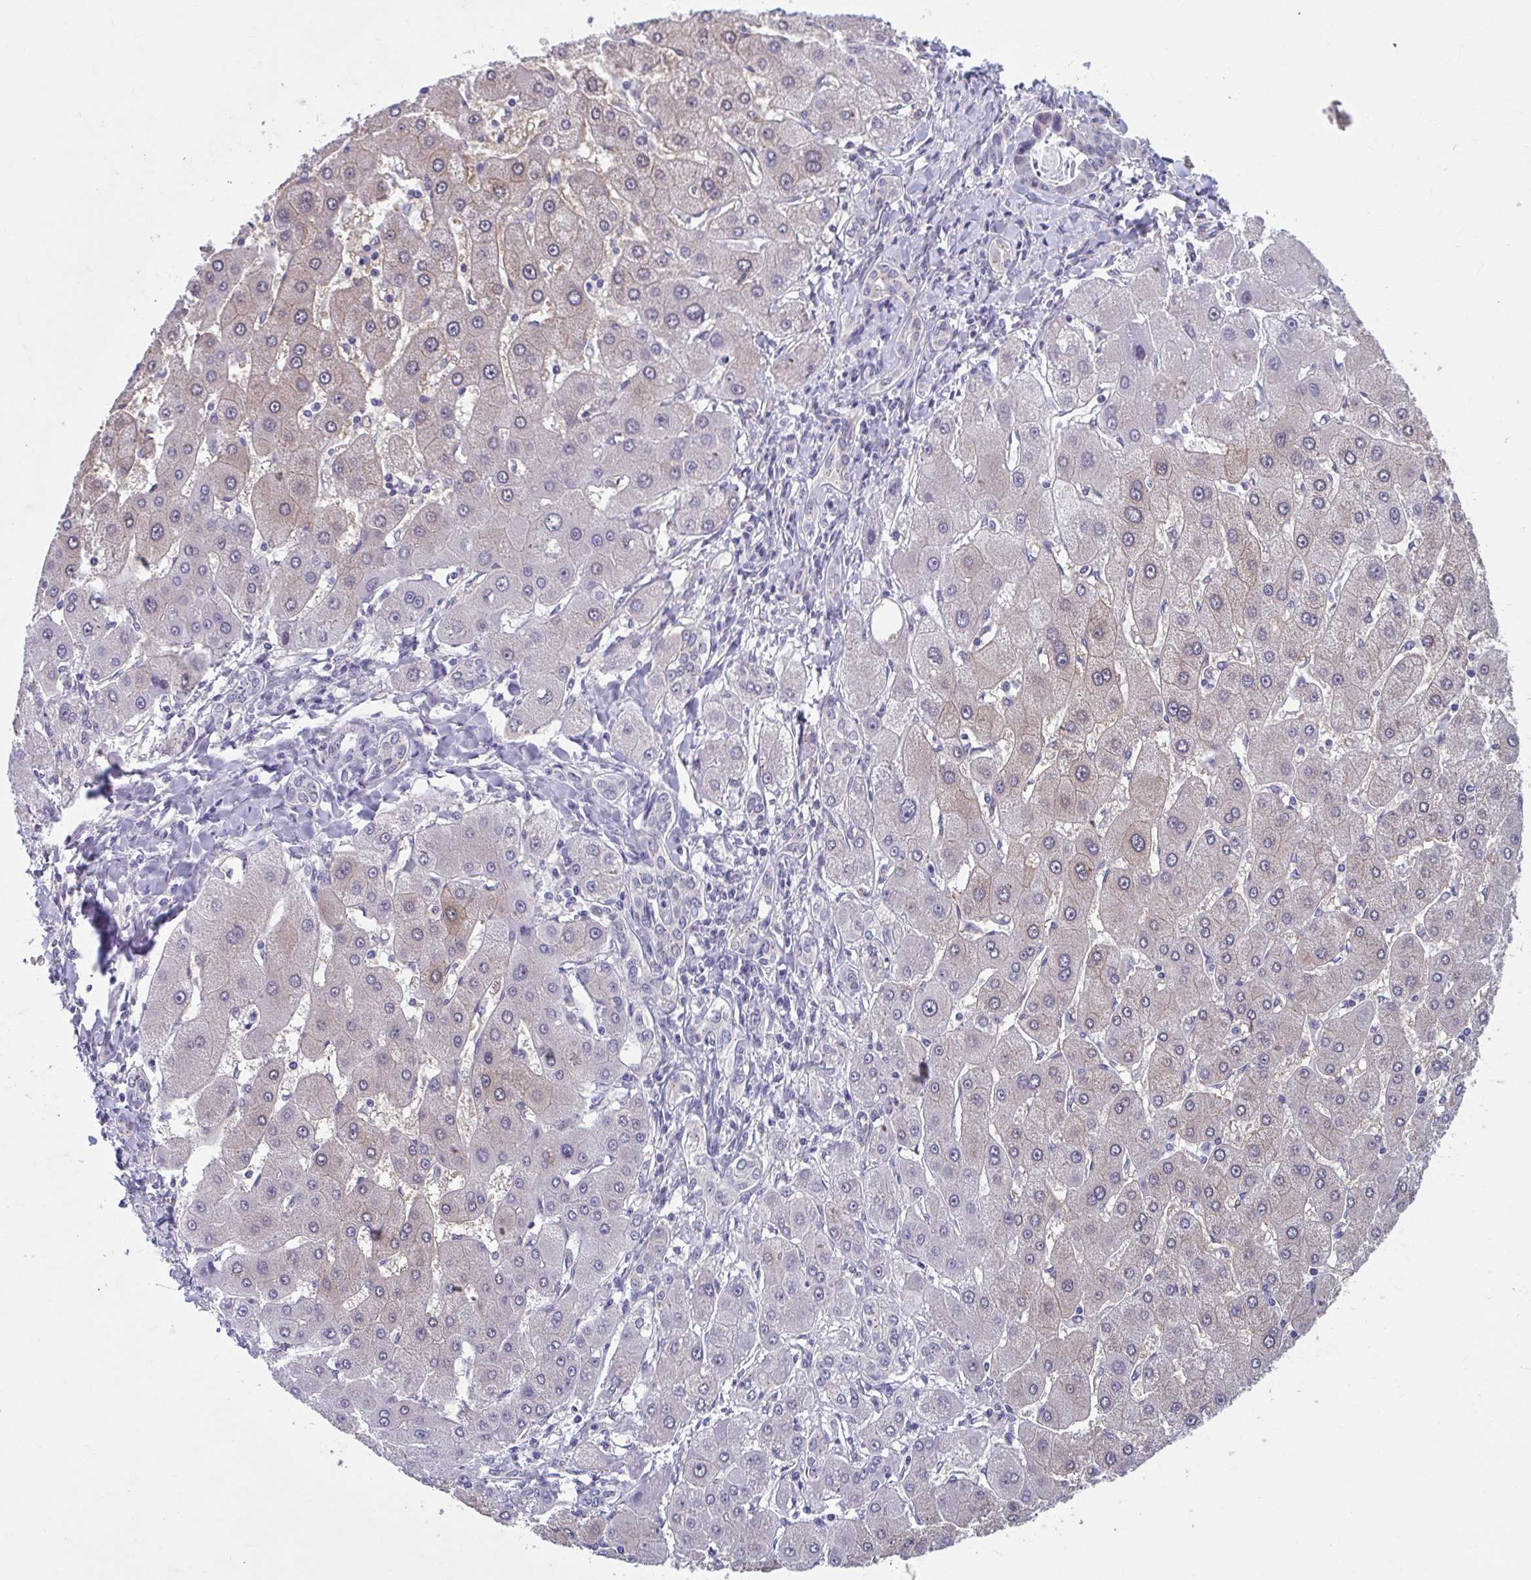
{"staining": {"intensity": "weak", "quantity": "<25%", "location": "cytoplasmic/membranous"}, "tissue": "liver cancer", "cell_type": "Tumor cells", "image_type": "cancer", "snomed": [{"axis": "morphology", "description": "Cholangiocarcinoma"}, {"axis": "topography", "description": "Liver"}], "caption": "This micrograph is of cholangiocarcinoma (liver) stained with immunohistochemistry to label a protein in brown with the nuclei are counter-stained blue. There is no expression in tumor cells. (Stains: DAB immunohistochemistry with hematoxylin counter stain, Microscopy: brightfield microscopy at high magnification).", "gene": "TMEM108", "patient": {"sex": "male", "age": 66}}